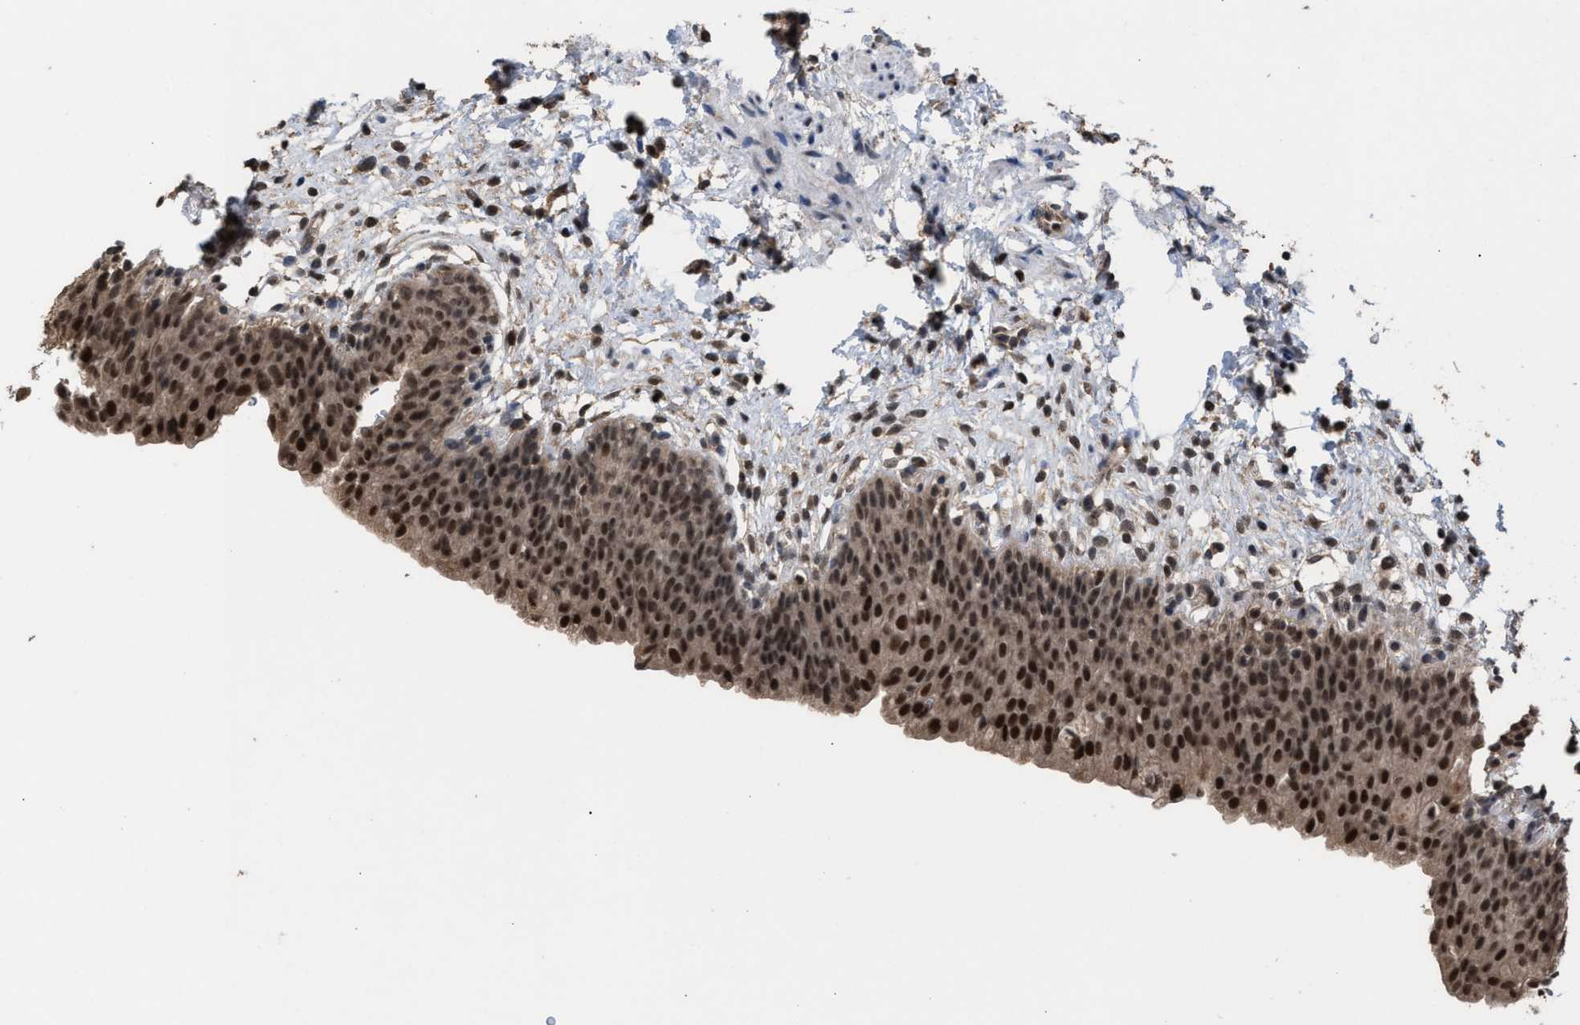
{"staining": {"intensity": "strong", "quantity": ">75%", "location": "cytoplasmic/membranous,nuclear"}, "tissue": "urinary bladder", "cell_type": "Urothelial cells", "image_type": "normal", "snomed": [{"axis": "morphology", "description": "Normal tissue, NOS"}, {"axis": "topography", "description": "Urinary bladder"}], "caption": "Brown immunohistochemical staining in normal urinary bladder exhibits strong cytoplasmic/membranous,nuclear positivity in about >75% of urothelial cells. Using DAB (brown) and hematoxylin (blue) stains, captured at high magnification using brightfield microscopy.", "gene": "C9orf78", "patient": {"sex": "male", "age": 37}}